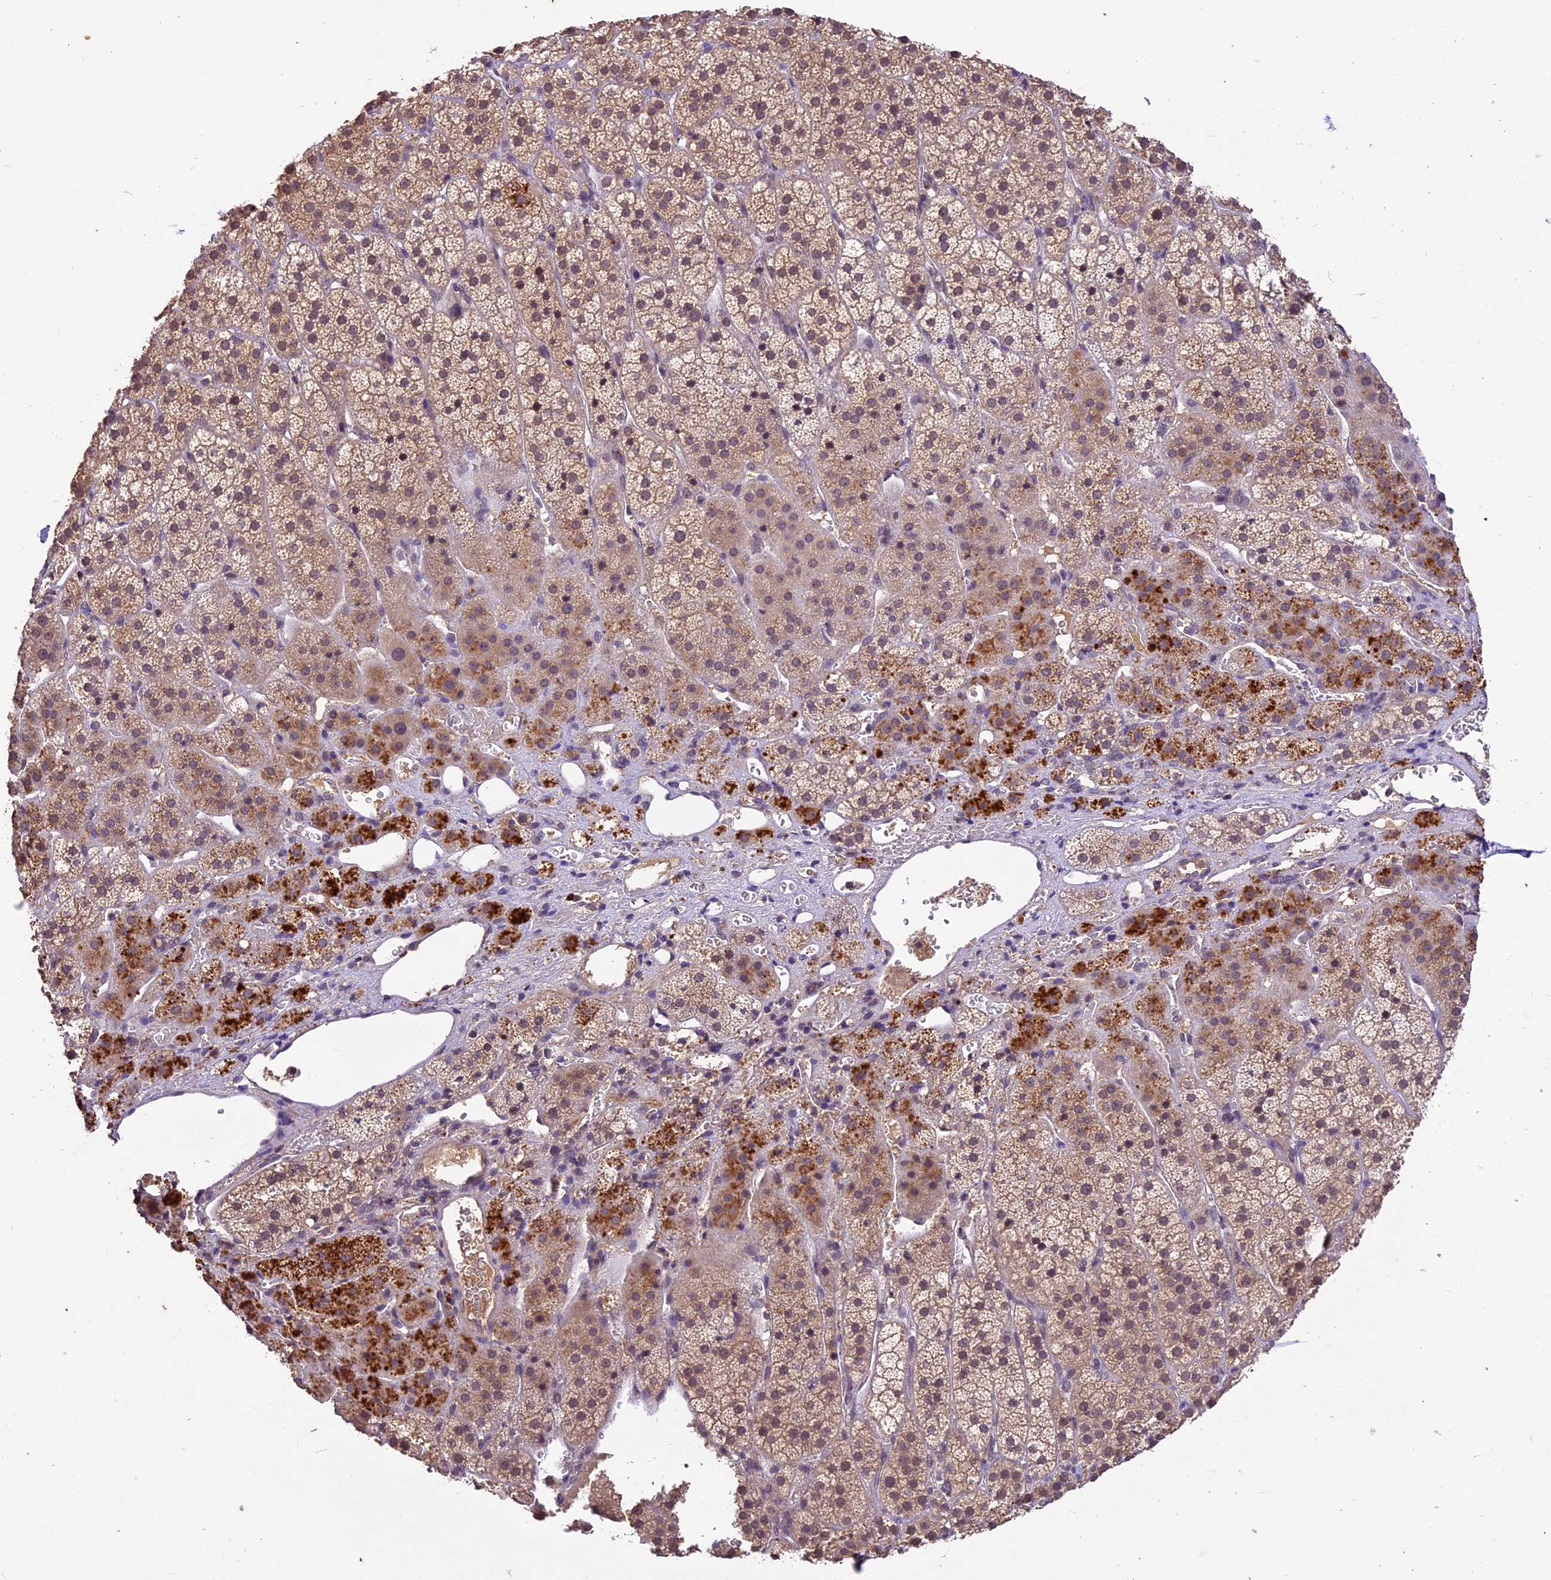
{"staining": {"intensity": "moderate", "quantity": "25%-75%", "location": "cytoplasmic/membranous"}, "tissue": "adrenal gland", "cell_type": "Glandular cells", "image_type": "normal", "snomed": [{"axis": "morphology", "description": "Normal tissue, NOS"}, {"axis": "topography", "description": "Adrenal gland"}], "caption": "This histopathology image exhibits IHC staining of normal adrenal gland, with medium moderate cytoplasmic/membranous staining in approximately 25%-75% of glandular cells.", "gene": "ATP10A", "patient": {"sex": "female", "age": 44}}